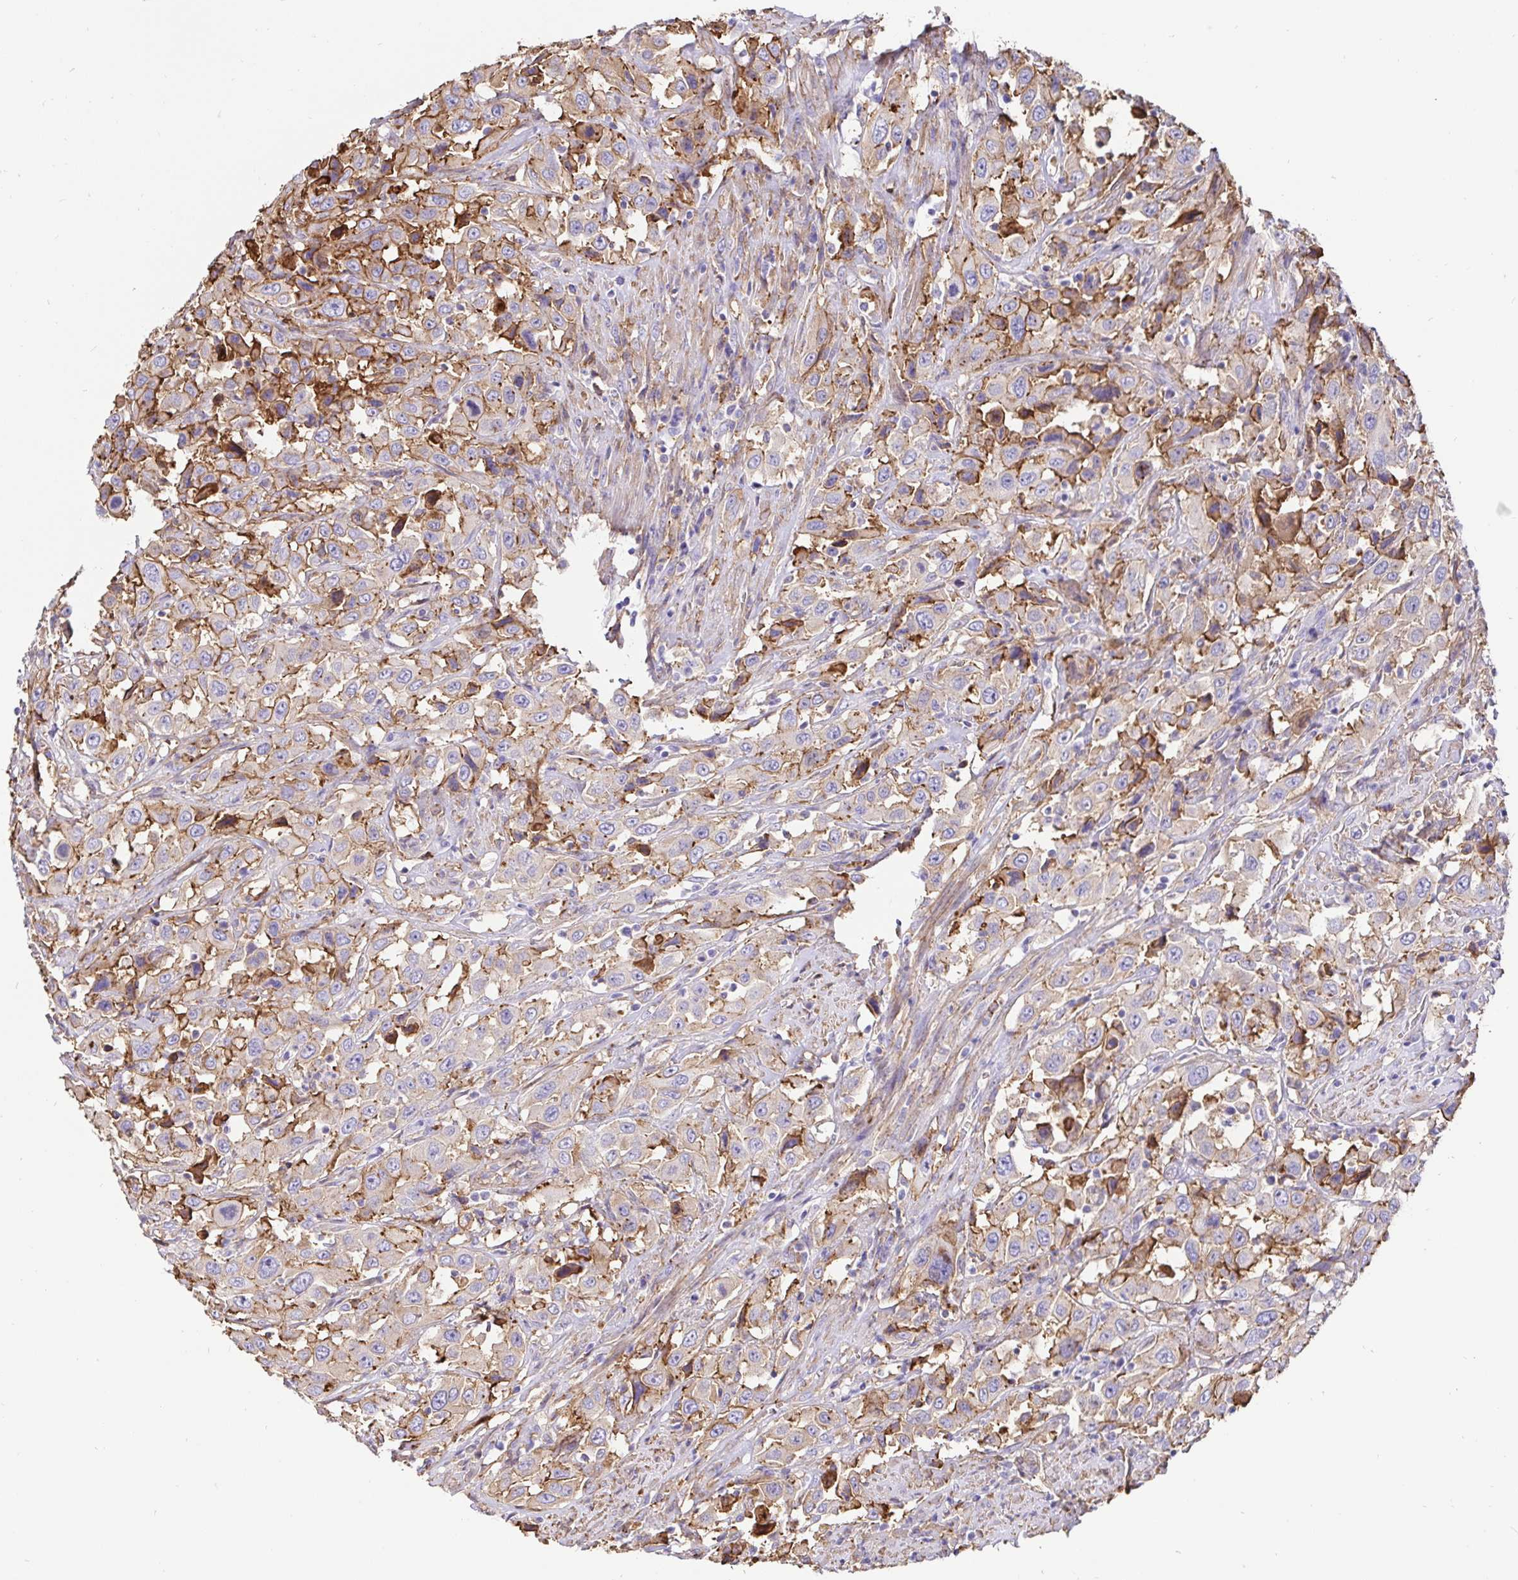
{"staining": {"intensity": "moderate", "quantity": "<25%", "location": "cytoplasmic/membranous"}, "tissue": "urothelial cancer", "cell_type": "Tumor cells", "image_type": "cancer", "snomed": [{"axis": "morphology", "description": "Urothelial carcinoma, High grade"}, {"axis": "topography", "description": "Urinary bladder"}], "caption": "Immunohistochemical staining of human urothelial cancer shows moderate cytoplasmic/membranous protein positivity in approximately <25% of tumor cells.", "gene": "ANXA2", "patient": {"sex": "male", "age": 61}}